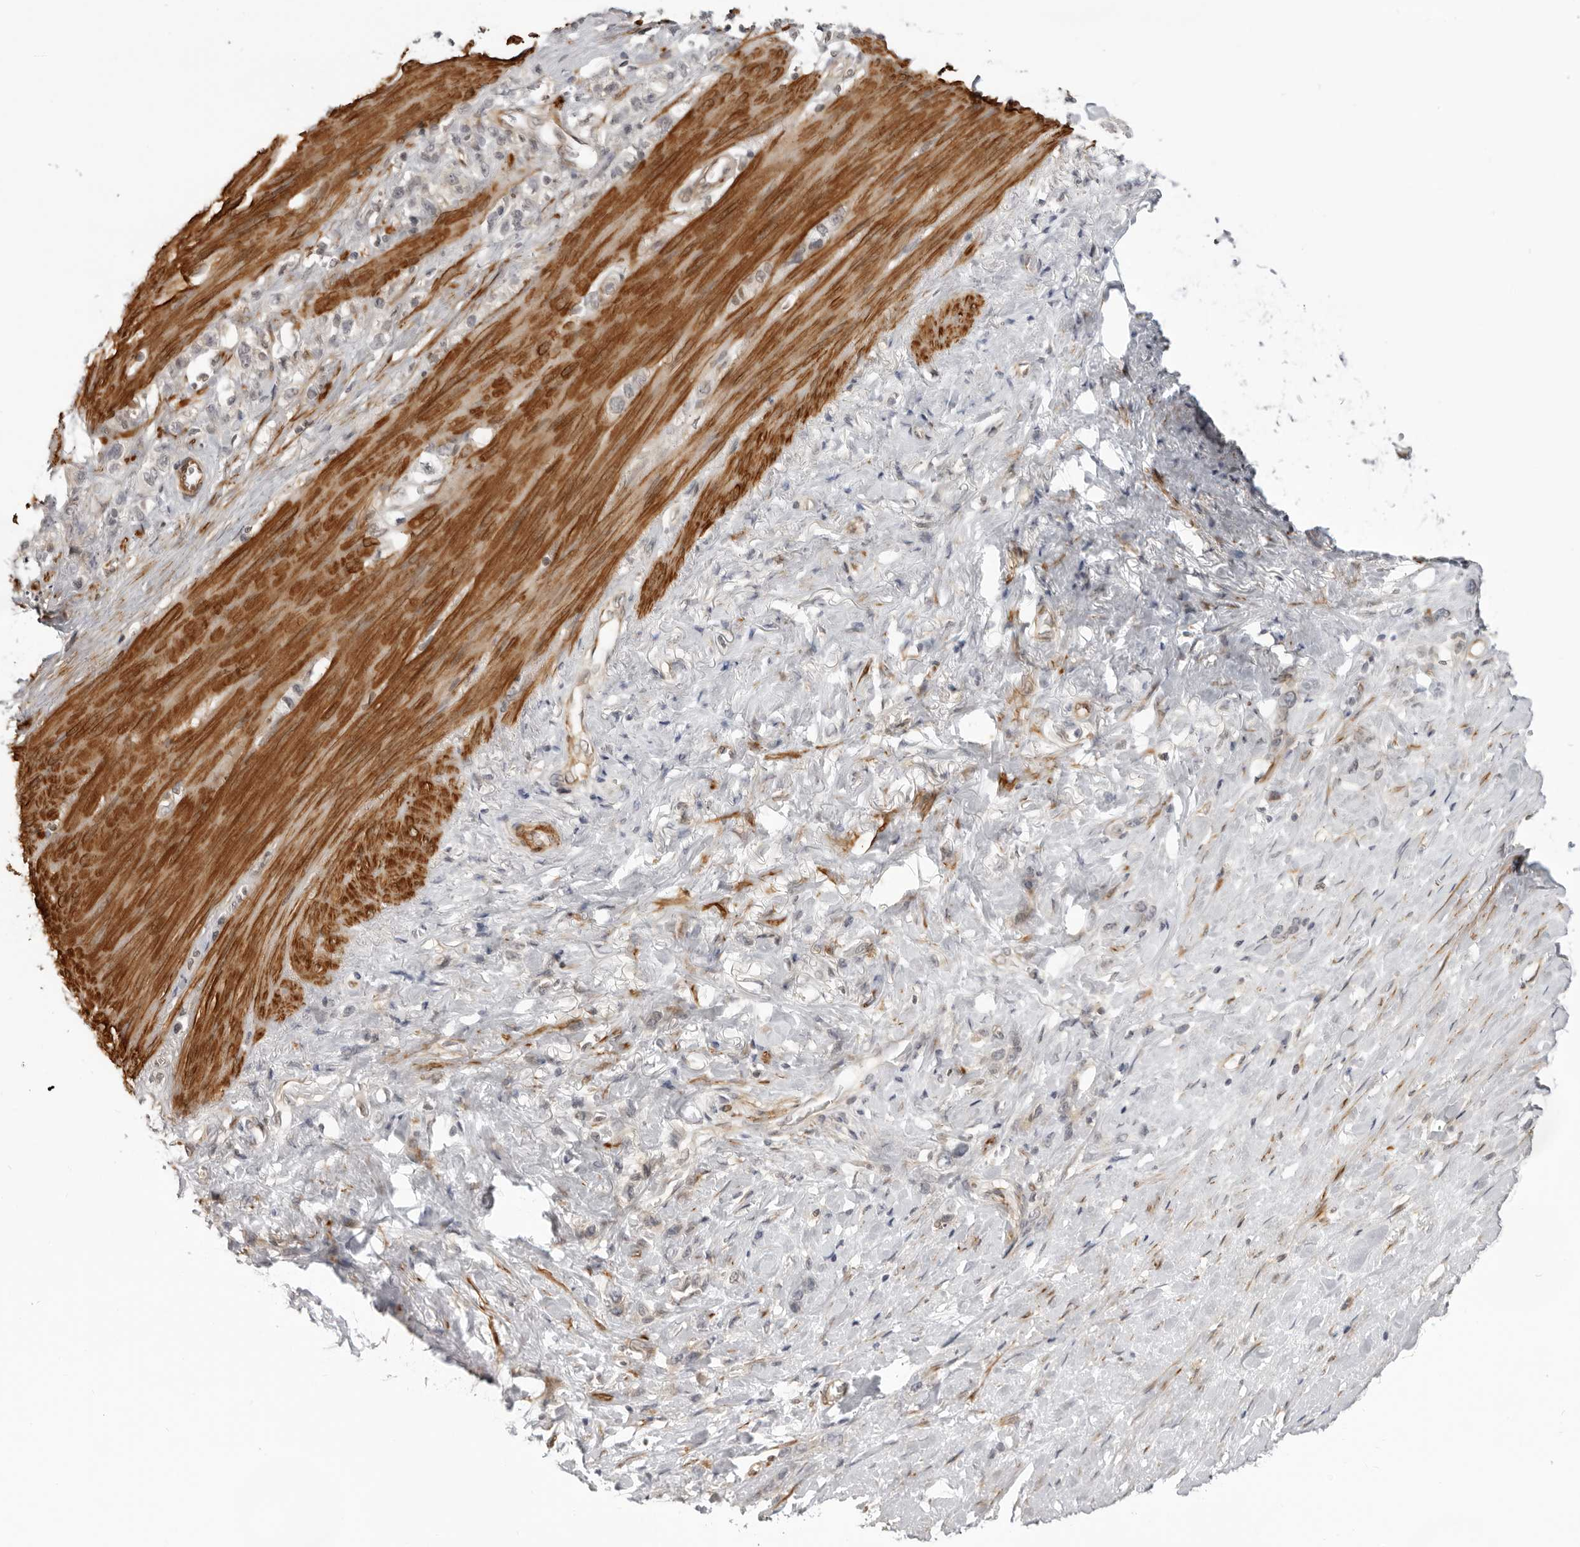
{"staining": {"intensity": "negative", "quantity": "none", "location": "none"}, "tissue": "stomach cancer", "cell_type": "Tumor cells", "image_type": "cancer", "snomed": [{"axis": "morphology", "description": "Normal tissue, NOS"}, {"axis": "morphology", "description": "Adenocarcinoma, NOS"}, {"axis": "morphology", "description": "Adenocarcinoma, High grade"}, {"axis": "topography", "description": "Stomach, upper"}, {"axis": "topography", "description": "Stomach"}], "caption": "Protein analysis of high-grade adenocarcinoma (stomach) displays no significant staining in tumor cells.", "gene": "SRGAP2", "patient": {"sex": "female", "age": 65}}